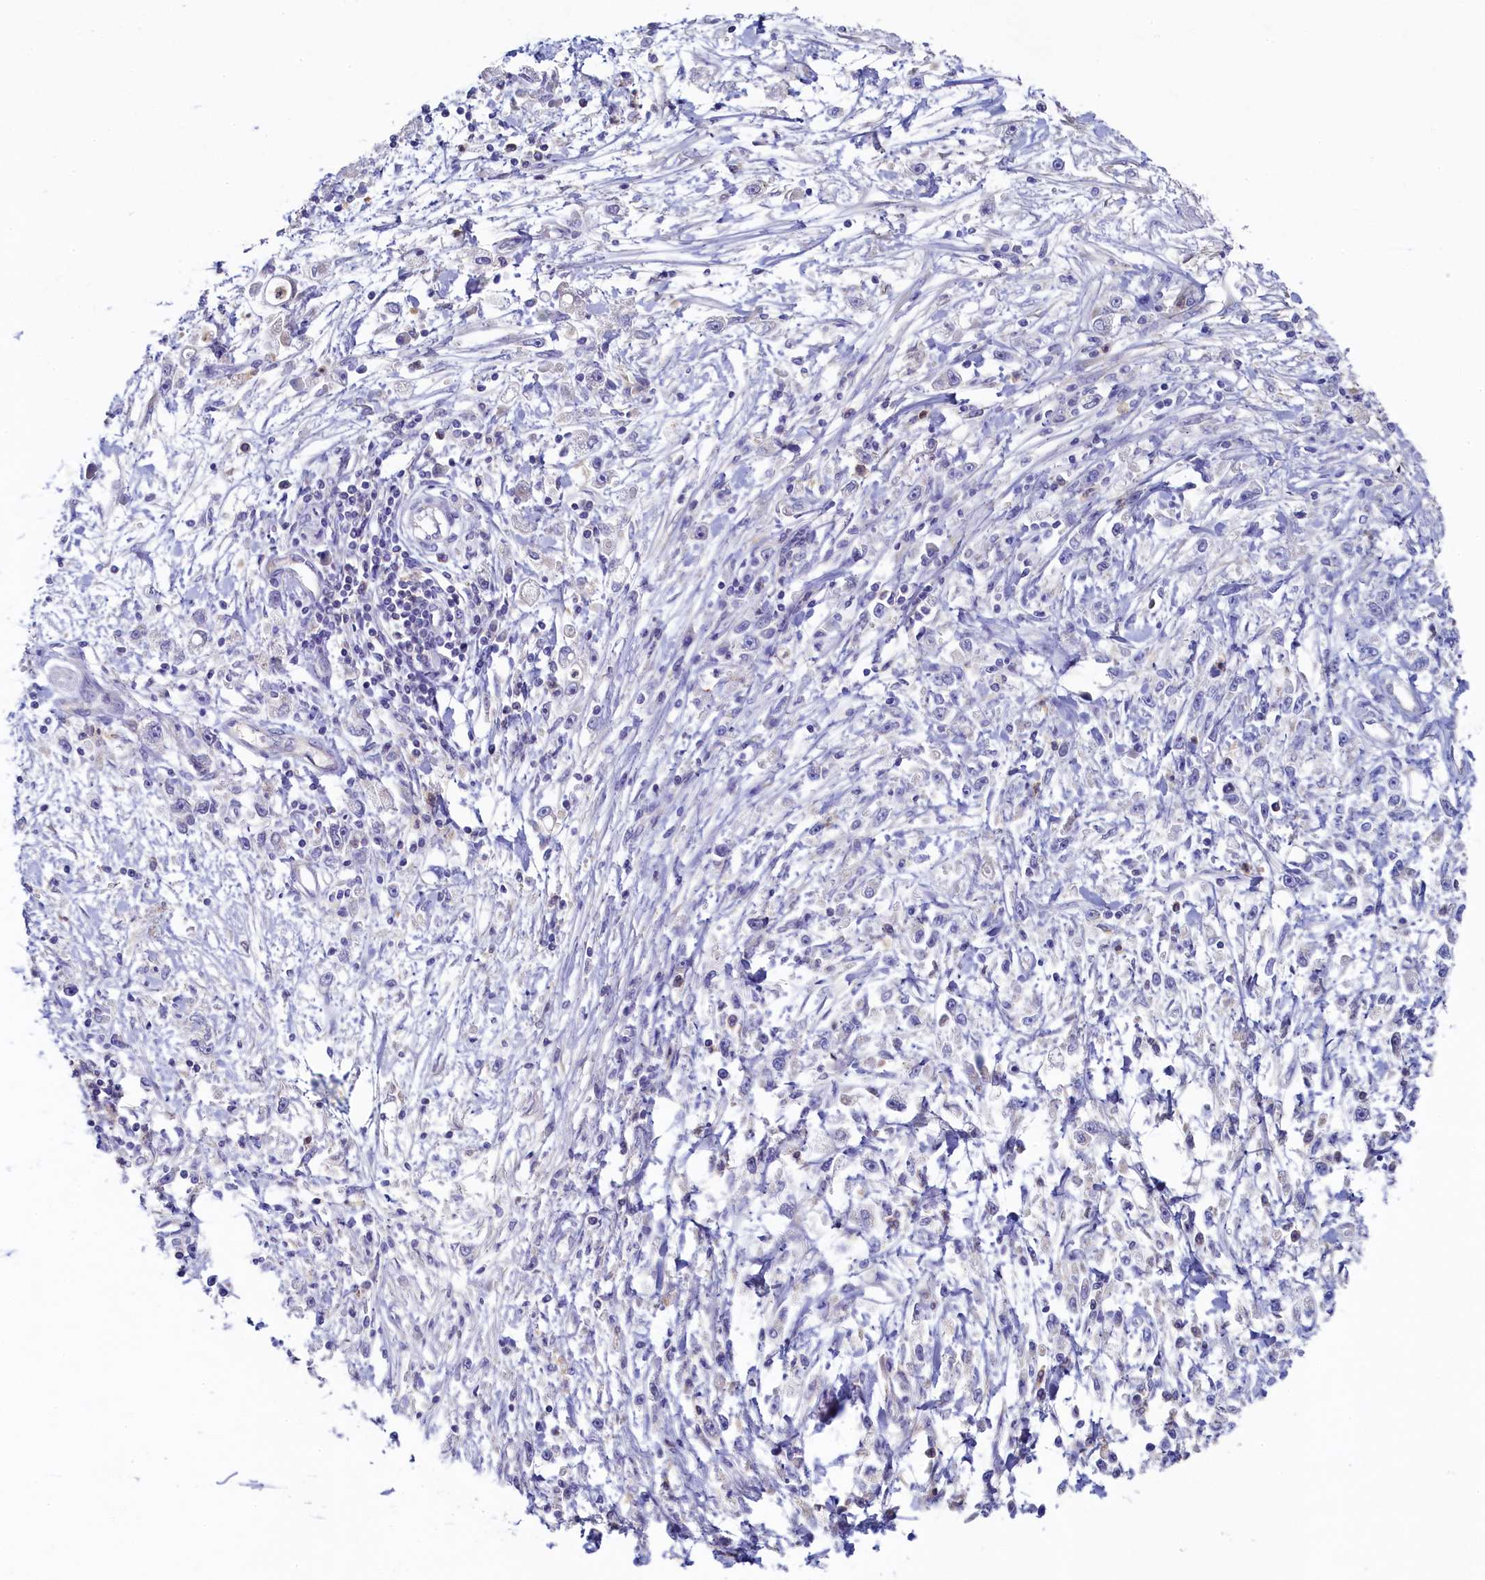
{"staining": {"intensity": "negative", "quantity": "none", "location": "none"}, "tissue": "stomach cancer", "cell_type": "Tumor cells", "image_type": "cancer", "snomed": [{"axis": "morphology", "description": "Adenocarcinoma, NOS"}, {"axis": "topography", "description": "Stomach"}], "caption": "The micrograph reveals no staining of tumor cells in stomach cancer (adenocarcinoma). (Immunohistochemistry, brightfield microscopy, high magnification).", "gene": "TIMM8B", "patient": {"sex": "female", "age": 59}}